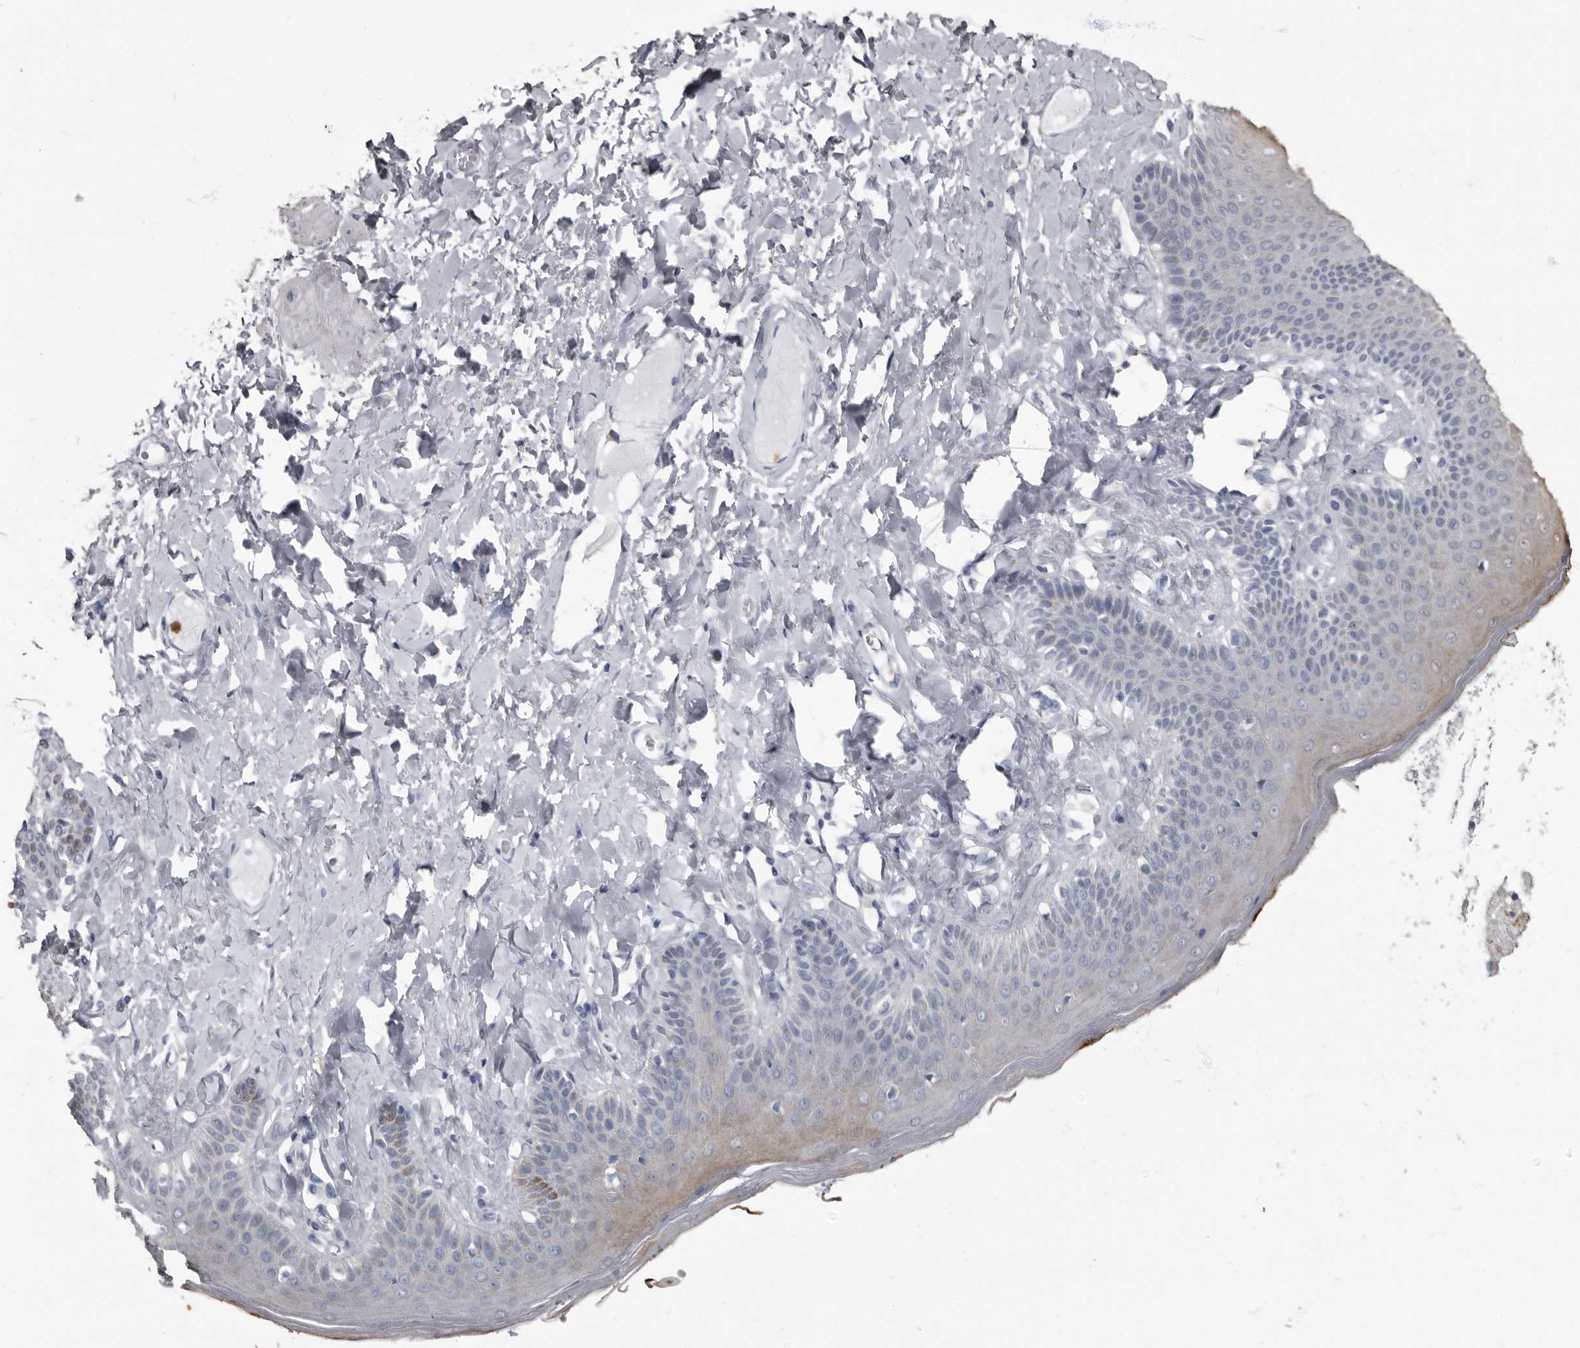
{"staining": {"intensity": "moderate", "quantity": "<25%", "location": "cytoplasmic/membranous"}, "tissue": "skin", "cell_type": "Epidermal cells", "image_type": "normal", "snomed": [{"axis": "morphology", "description": "Normal tissue, NOS"}, {"axis": "topography", "description": "Anal"}], "caption": "Approximately <25% of epidermal cells in benign human skin display moderate cytoplasmic/membranous protein staining as visualized by brown immunohistochemical staining.", "gene": "TPD52L1", "patient": {"sex": "male", "age": 69}}